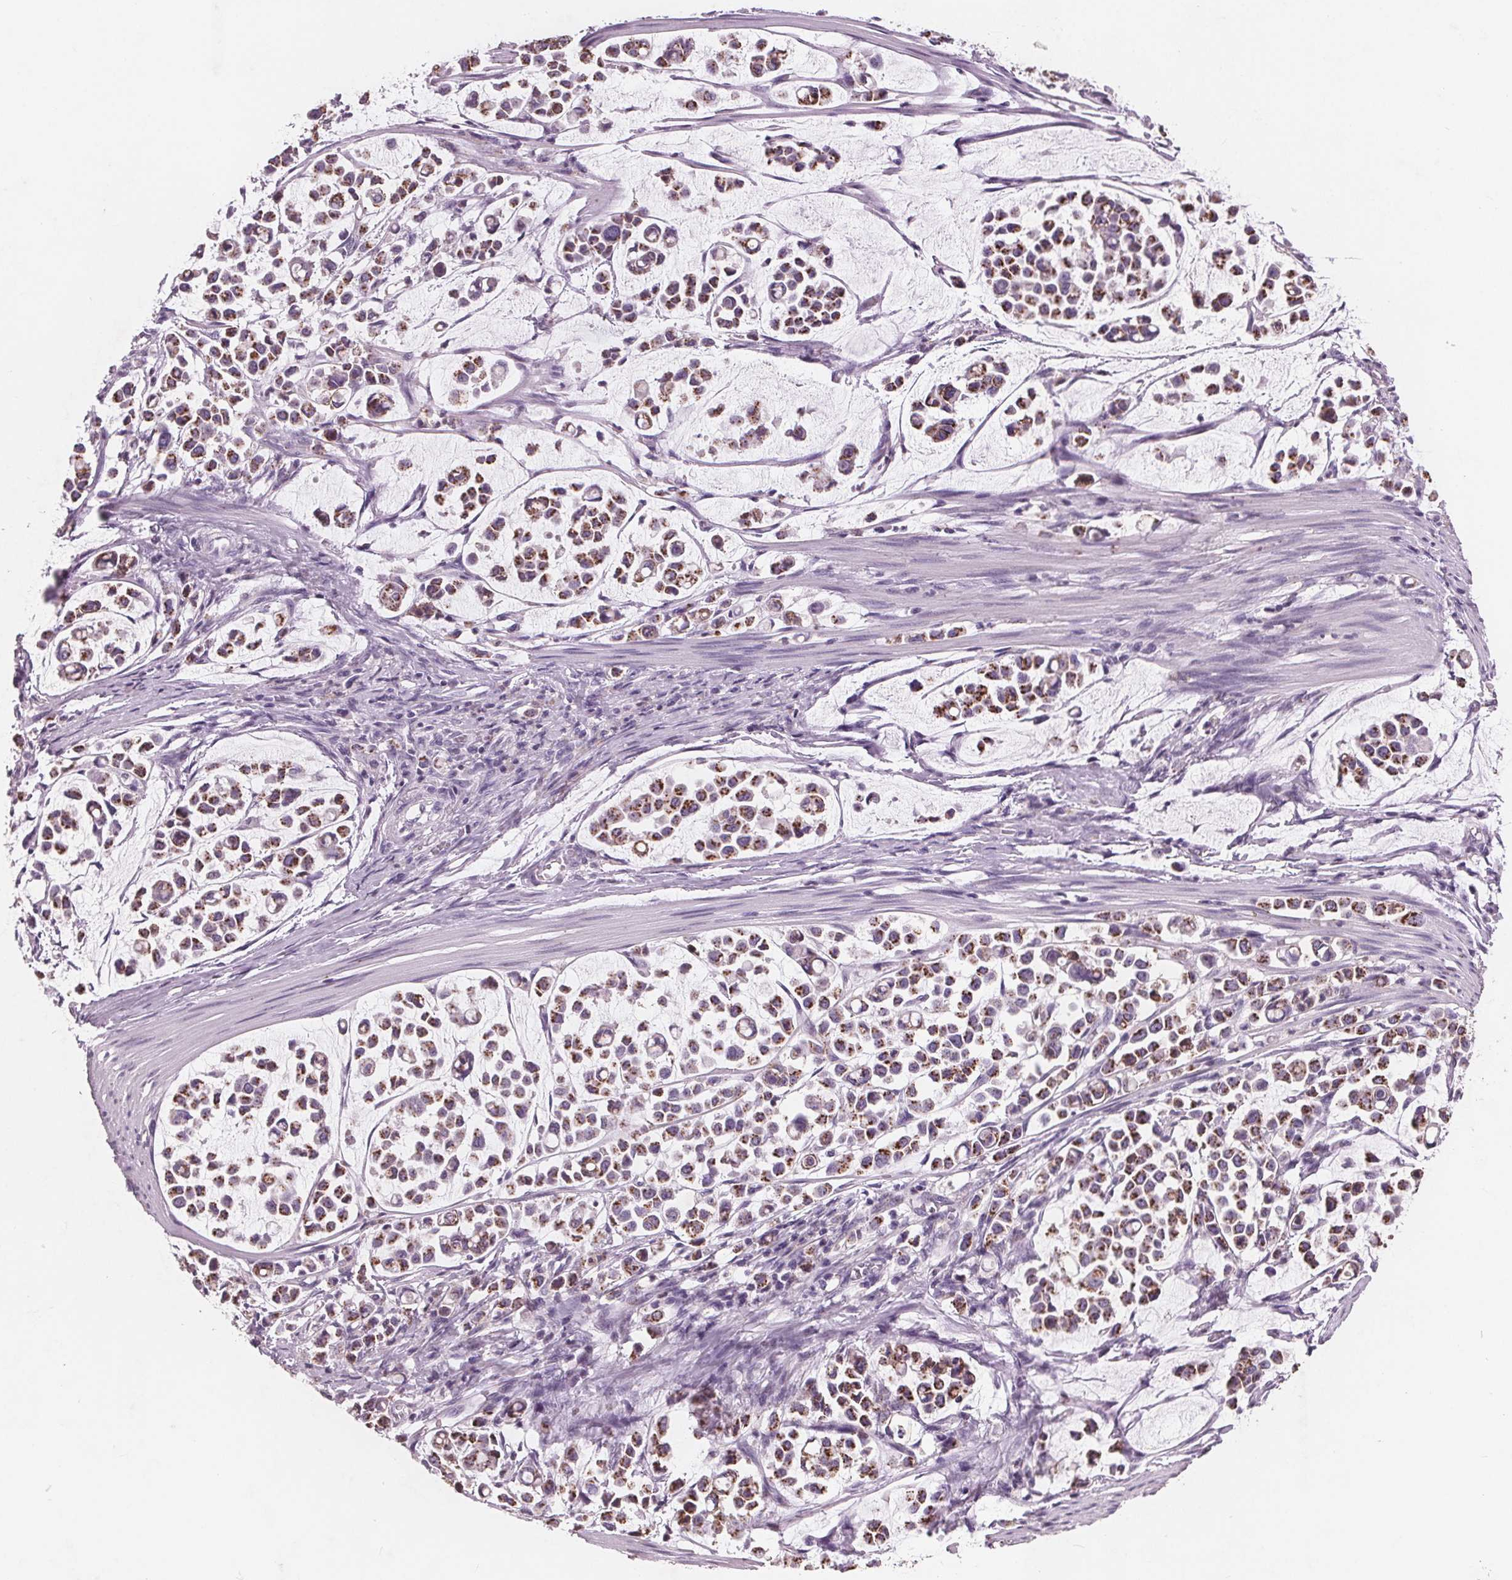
{"staining": {"intensity": "moderate", "quantity": "25%-75%", "location": "cytoplasmic/membranous"}, "tissue": "stomach cancer", "cell_type": "Tumor cells", "image_type": "cancer", "snomed": [{"axis": "morphology", "description": "Adenocarcinoma, NOS"}, {"axis": "topography", "description": "Stomach"}], "caption": "Protein expression by immunohistochemistry (IHC) demonstrates moderate cytoplasmic/membranous expression in approximately 25%-75% of tumor cells in adenocarcinoma (stomach). The staining is performed using DAB (3,3'-diaminobenzidine) brown chromogen to label protein expression. The nuclei are counter-stained blue using hematoxylin.", "gene": "PTPN14", "patient": {"sex": "male", "age": 82}}